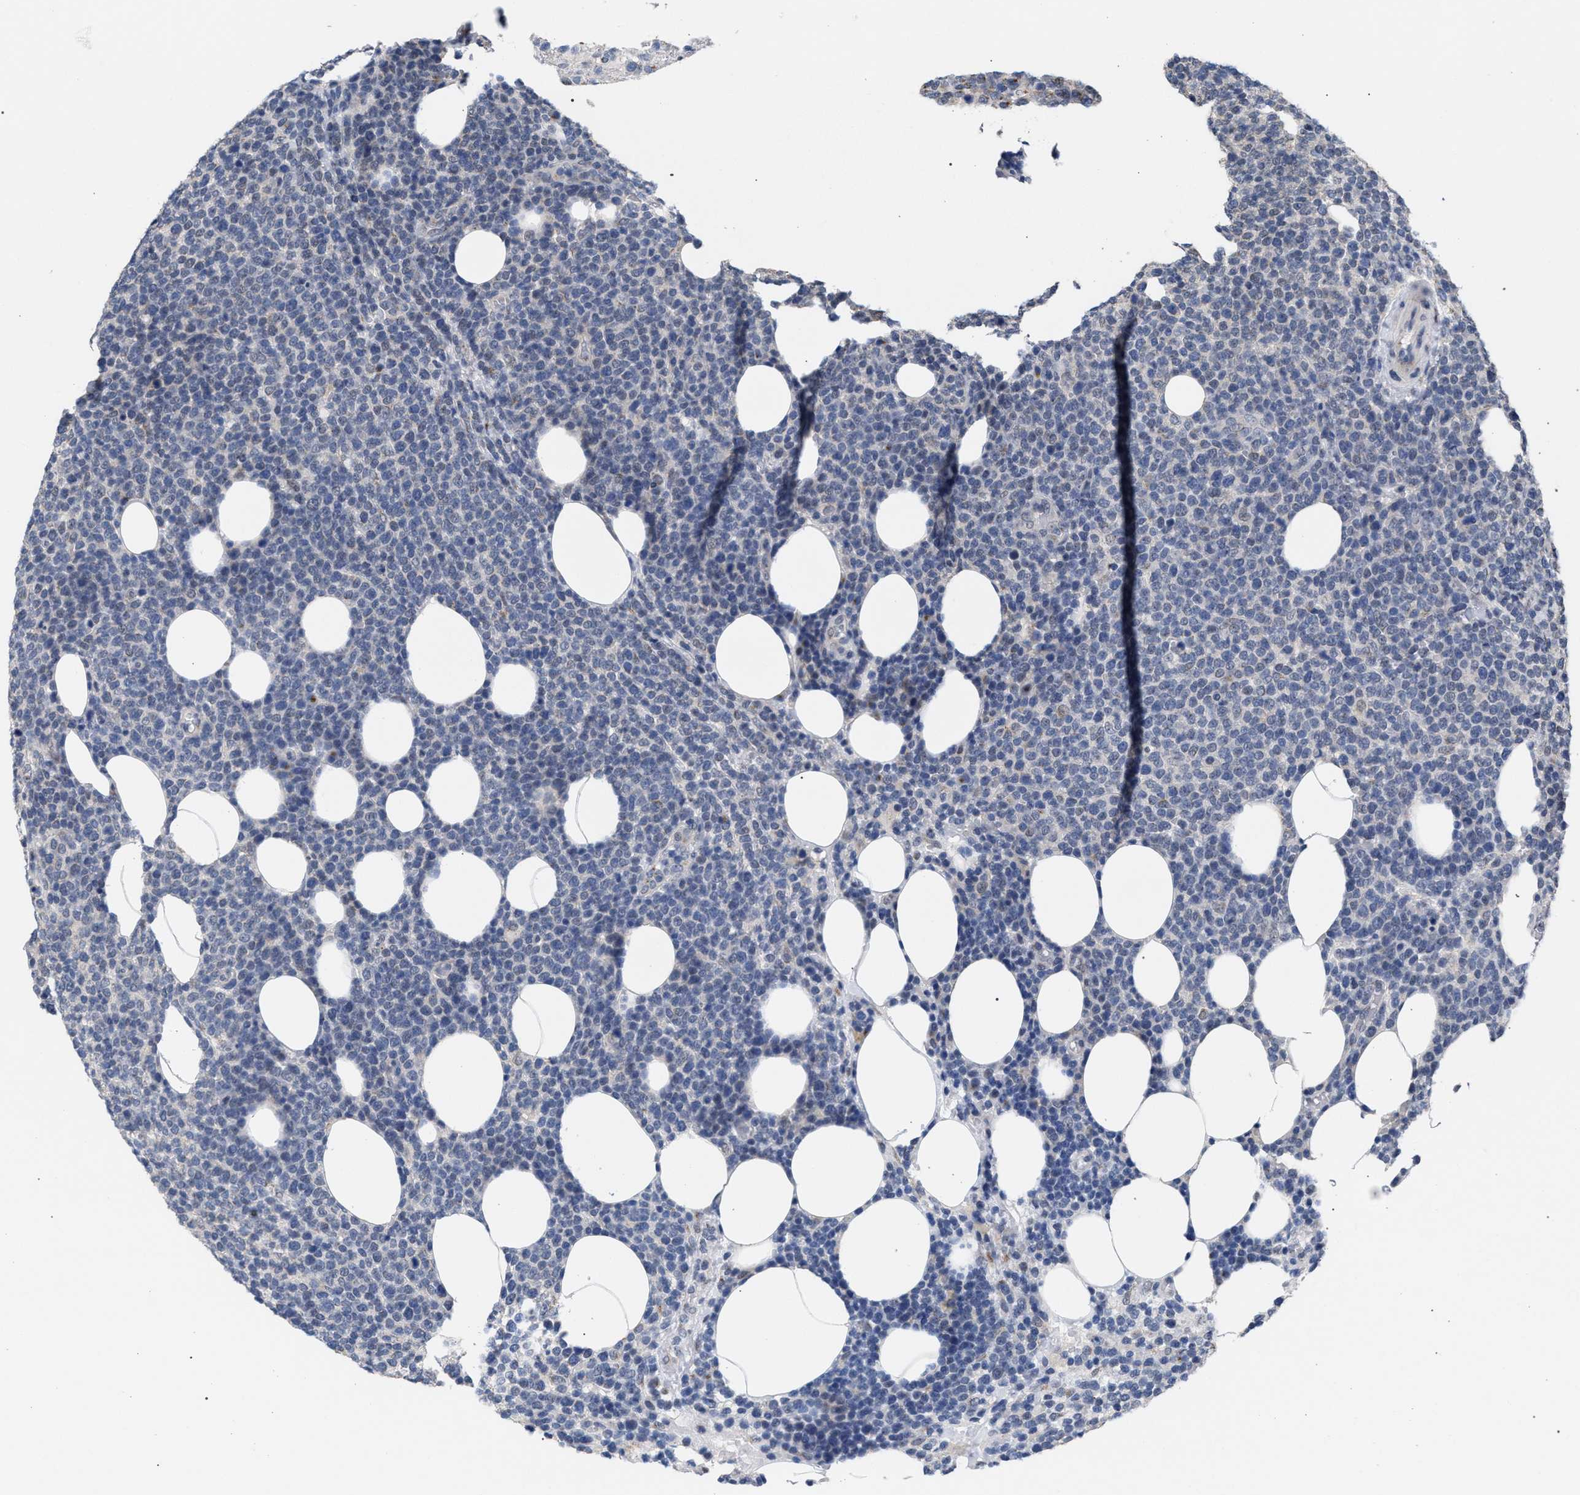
{"staining": {"intensity": "negative", "quantity": "none", "location": "none"}, "tissue": "lymphoma", "cell_type": "Tumor cells", "image_type": "cancer", "snomed": [{"axis": "morphology", "description": "Malignant lymphoma, non-Hodgkin's type, High grade"}, {"axis": "topography", "description": "Lymph node"}], "caption": "Human malignant lymphoma, non-Hodgkin's type (high-grade) stained for a protein using immunohistochemistry (IHC) shows no expression in tumor cells.", "gene": "GOLGA2", "patient": {"sex": "male", "age": 61}}